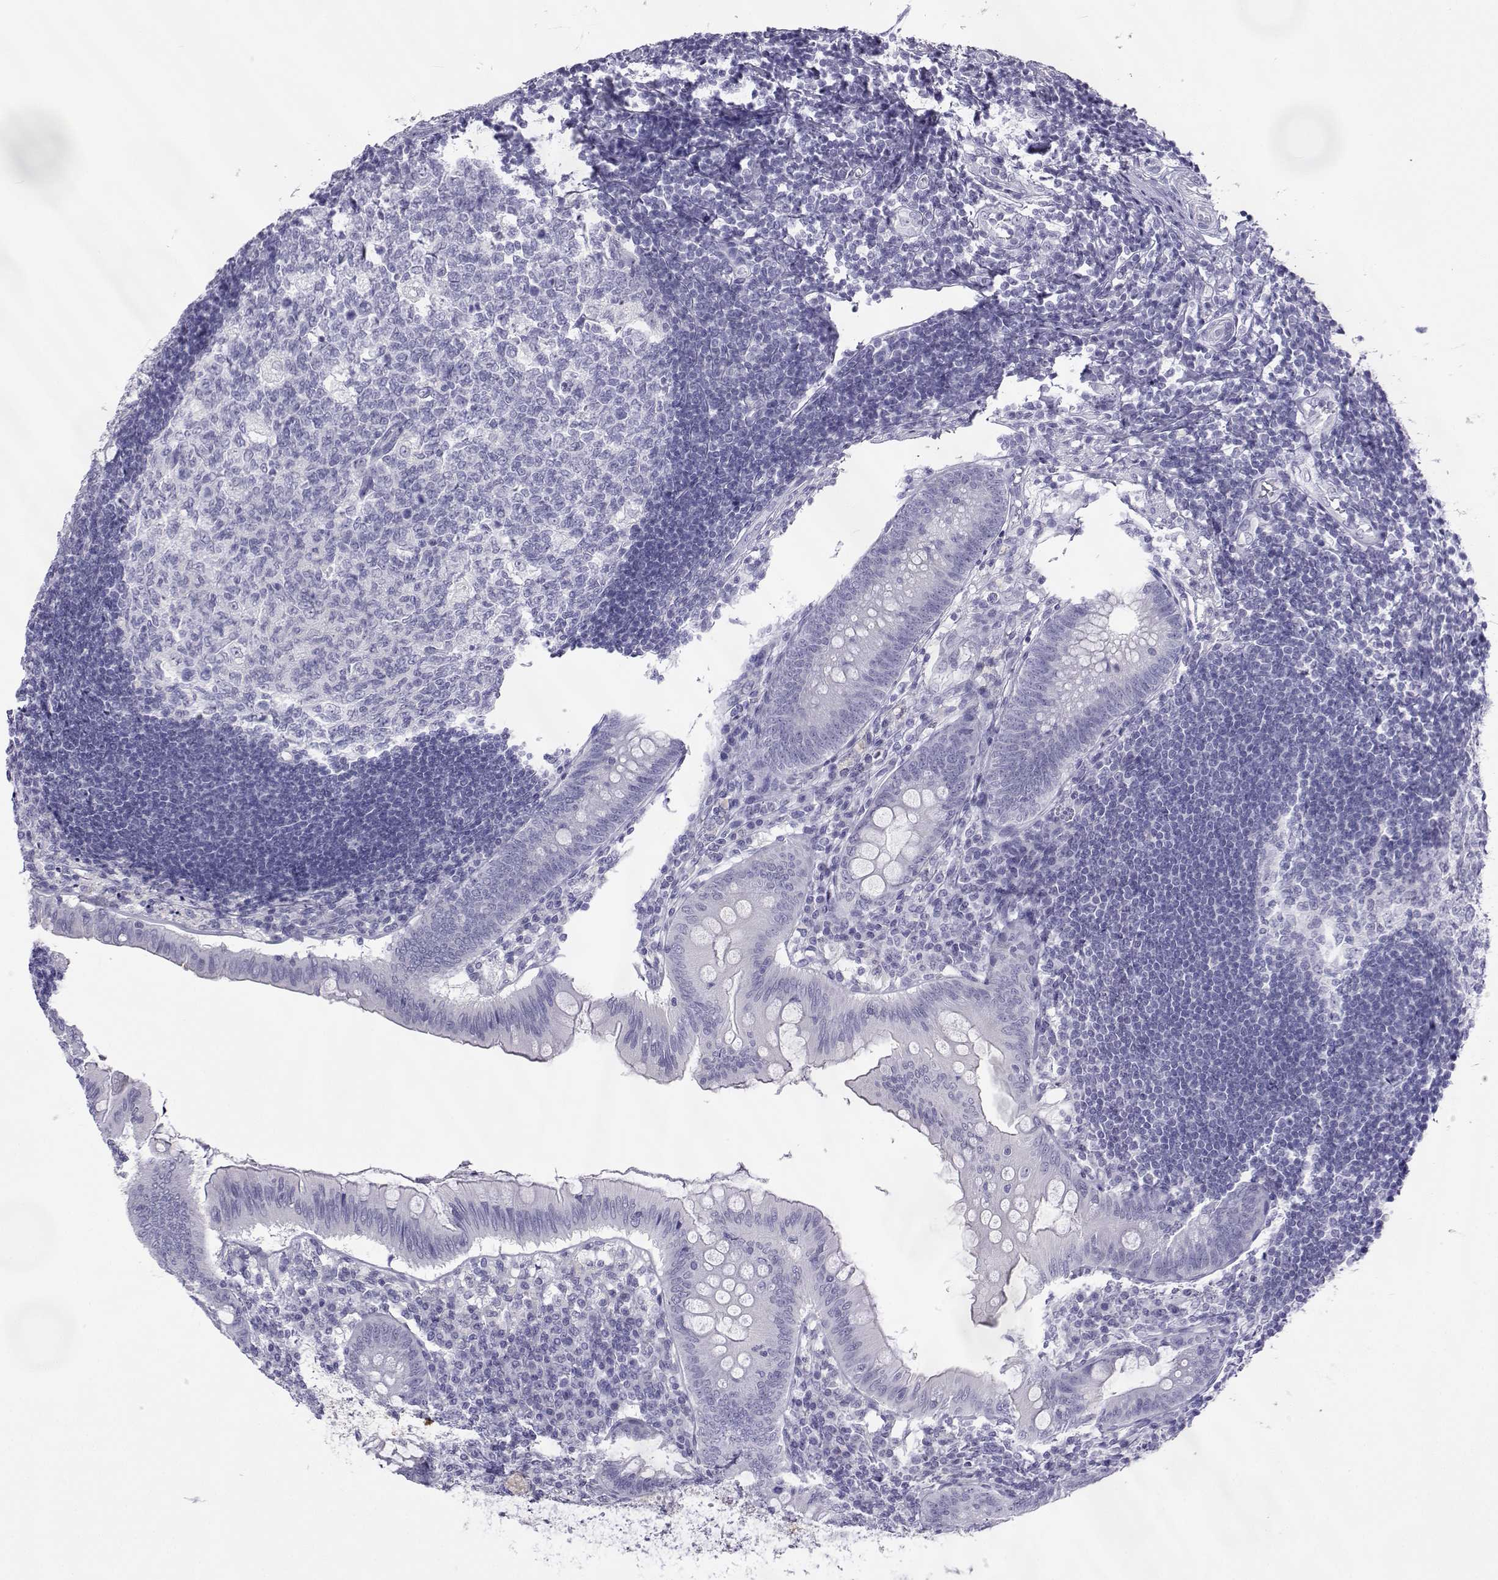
{"staining": {"intensity": "negative", "quantity": "none", "location": "none"}, "tissue": "appendix", "cell_type": "Glandular cells", "image_type": "normal", "snomed": [{"axis": "morphology", "description": "Normal tissue, NOS"}, {"axis": "morphology", "description": "Inflammation, NOS"}, {"axis": "topography", "description": "Appendix"}], "caption": "Glandular cells are negative for brown protein staining in benign appendix. The staining is performed using DAB brown chromogen with nuclei counter-stained in using hematoxylin.", "gene": "ACTL7A", "patient": {"sex": "male", "age": 16}}